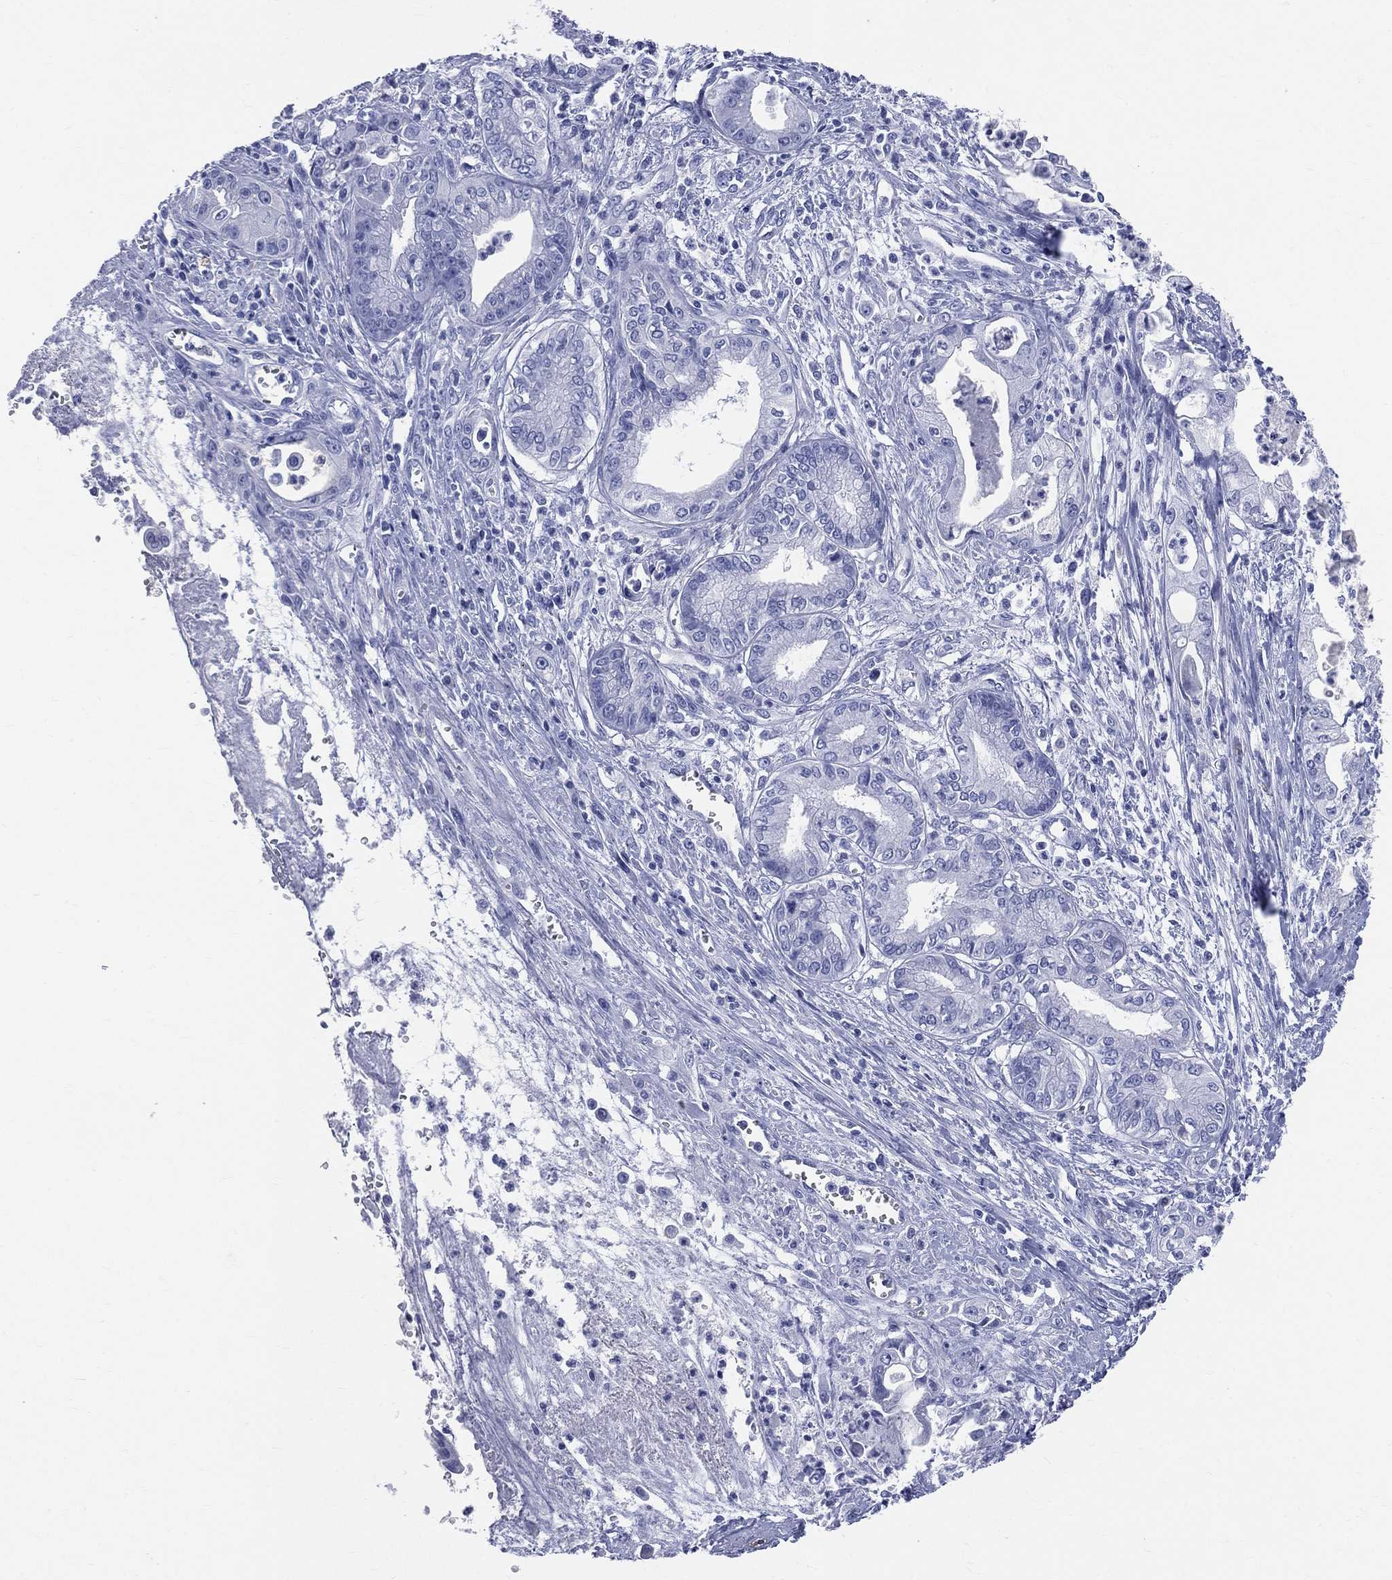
{"staining": {"intensity": "negative", "quantity": "none", "location": "none"}, "tissue": "pancreatic cancer", "cell_type": "Tumor cells", "image_type": "cancer", "snomed": [{"axis": "morphology", "description": "Adenocarcinoma, NOS"}, {"axis": "topography", "description": "Pancreas"}], "caption": "The histopathology image exhibits no staining of tumor cells in pancreatic adenocarcinoma. (DAB (3,3'-diaminobenzidine) immunohistochemistry (IHC) visualized using brightfield microscopy, high magnification).", "gene": "SYP", "patient": {"sex": "female", "age": 65}}